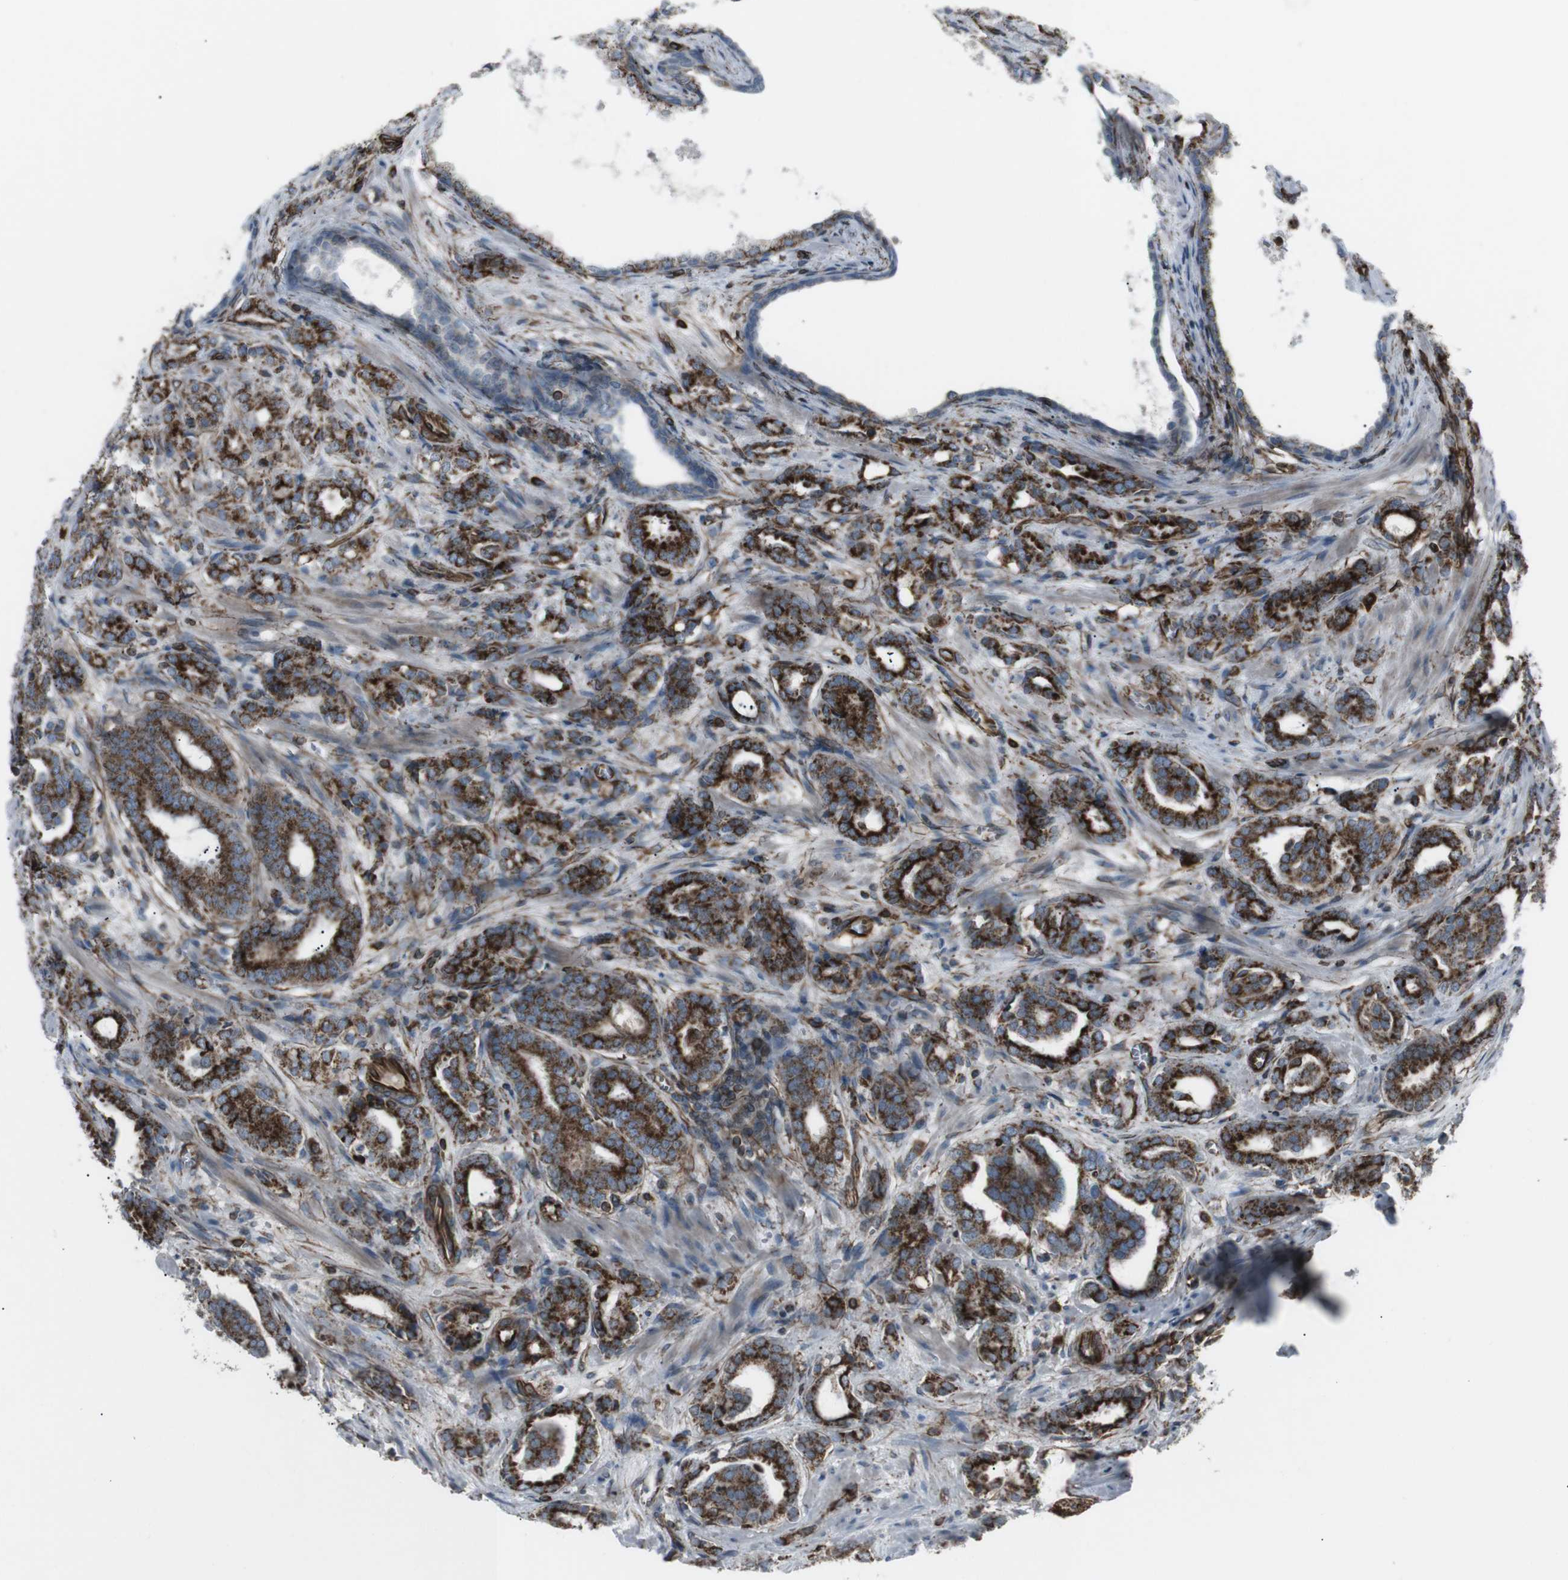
{"staining": {"intensity": "strong", "quantity": ">75%", "location": "cytoplasmic/membranous"}, "tissue": "prostate cancer", "cell_type": "Tumor cells", "image_type": "cancer", "snomed": [{"axis": "morphology", "description": "Adenocarcinoma, High grade"}, {"axis": "topography", "description": "Prostate"}], "caption": "Protein expression by immunohistochemistry (IHC) demonstrates strong cytoplasmic/membranous expression in about >75% of tumor cells in prostate cancer.", "gene": "TMEM141", "patient": {"sex": "male", "age": 64}}